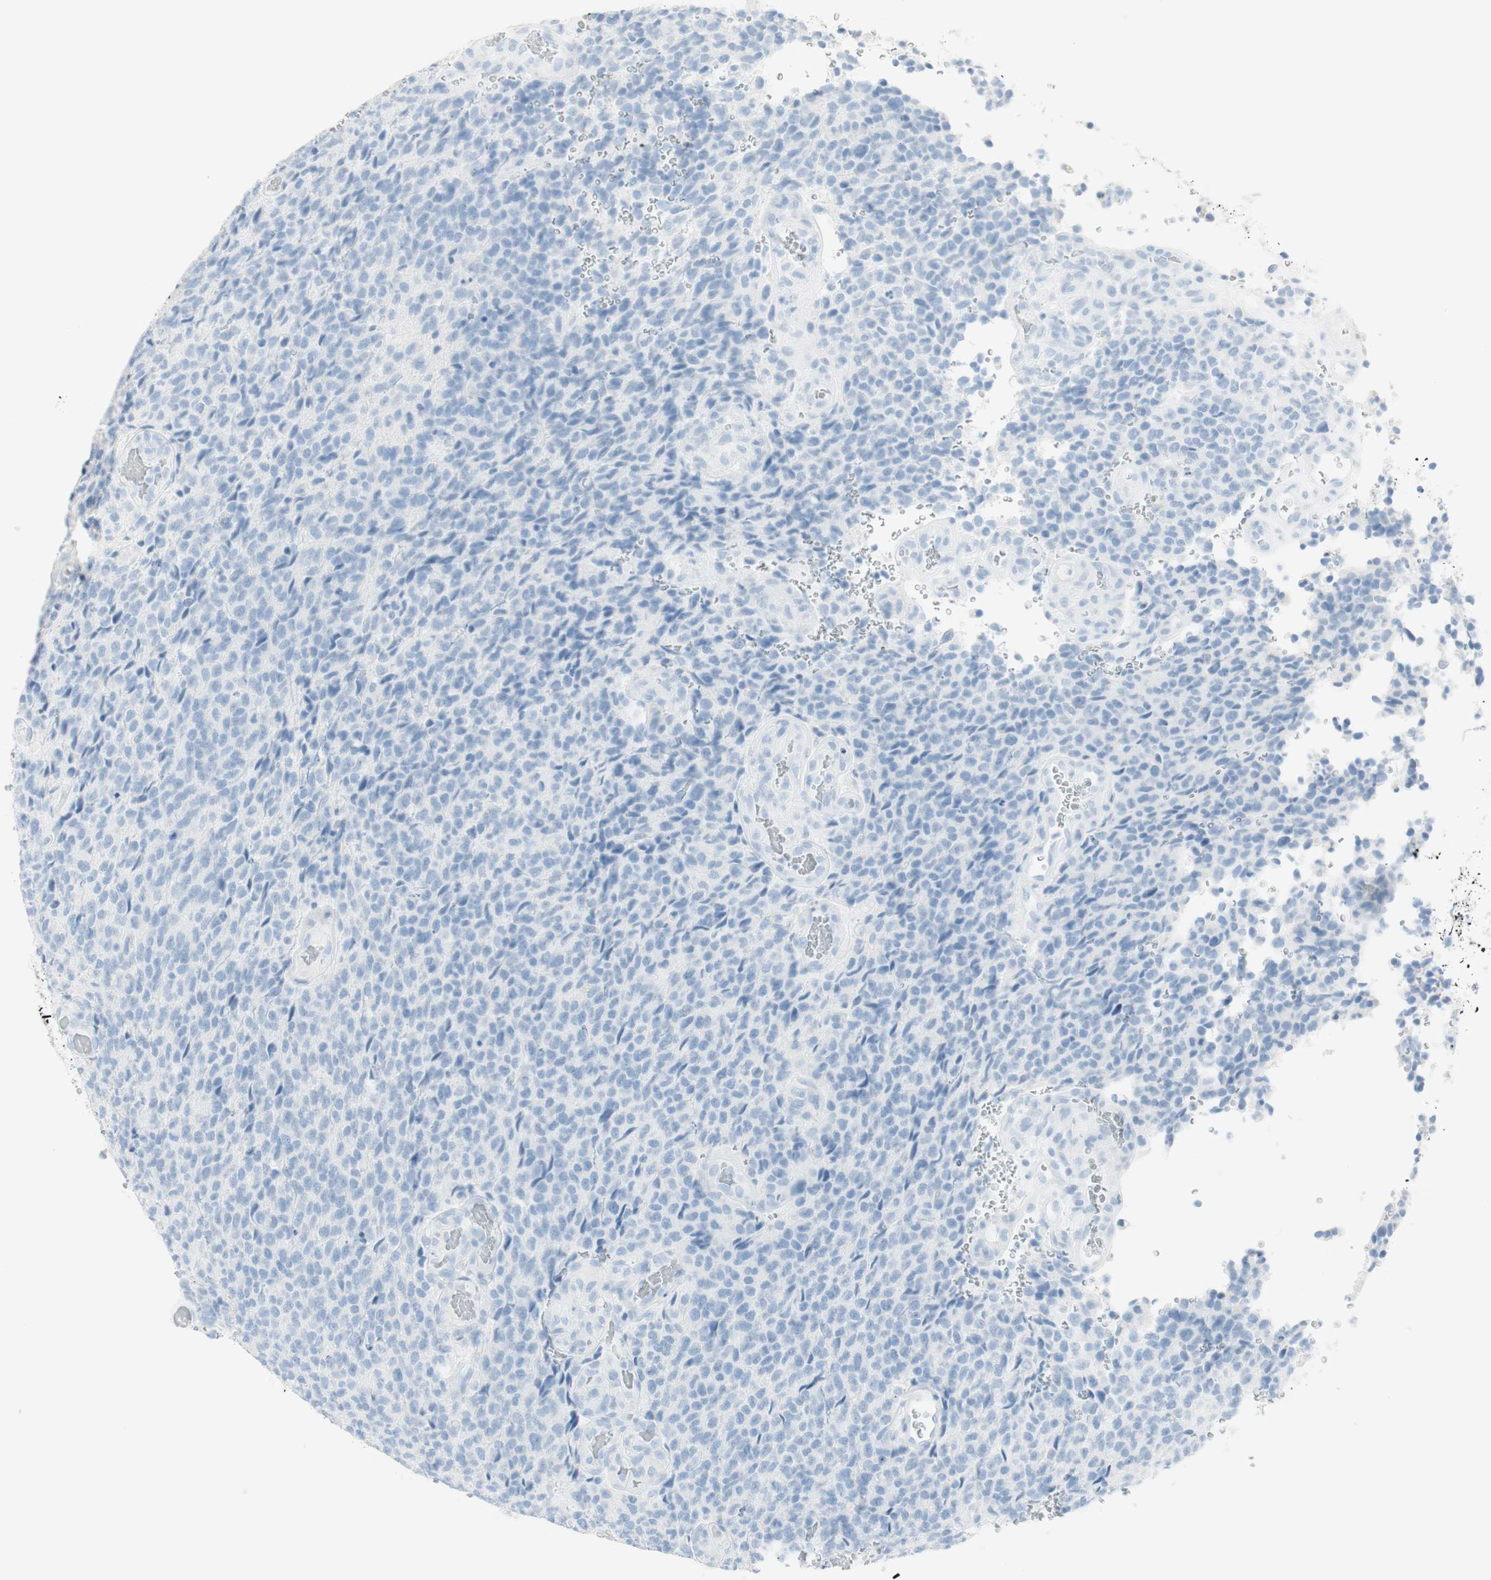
{"staining": {"intensity": "negative", "quantity": "none", "location": "none"}, "tissue": "glioma", "cell_type": "Tumor cells", "image_type": "cancer", "snomed": [{"axis": "morphology", "description": "Glioma, malignant, High grade"}, {"axis": "topography", "description": "pancreas cauda"}], "caption": "Immunohistochemistry photomicrograph of neoplastic tissue: human high-grade glioma (malignant) stained with DAB (3,3'-diaminobenzidine) reveals no significant protein staining in tumor cells. (DAB immunohistochemistry (IHC) with hematoxylin counter stain).", "gene": "NAPSA", "patient": {"sex": "male", "age": 60}}